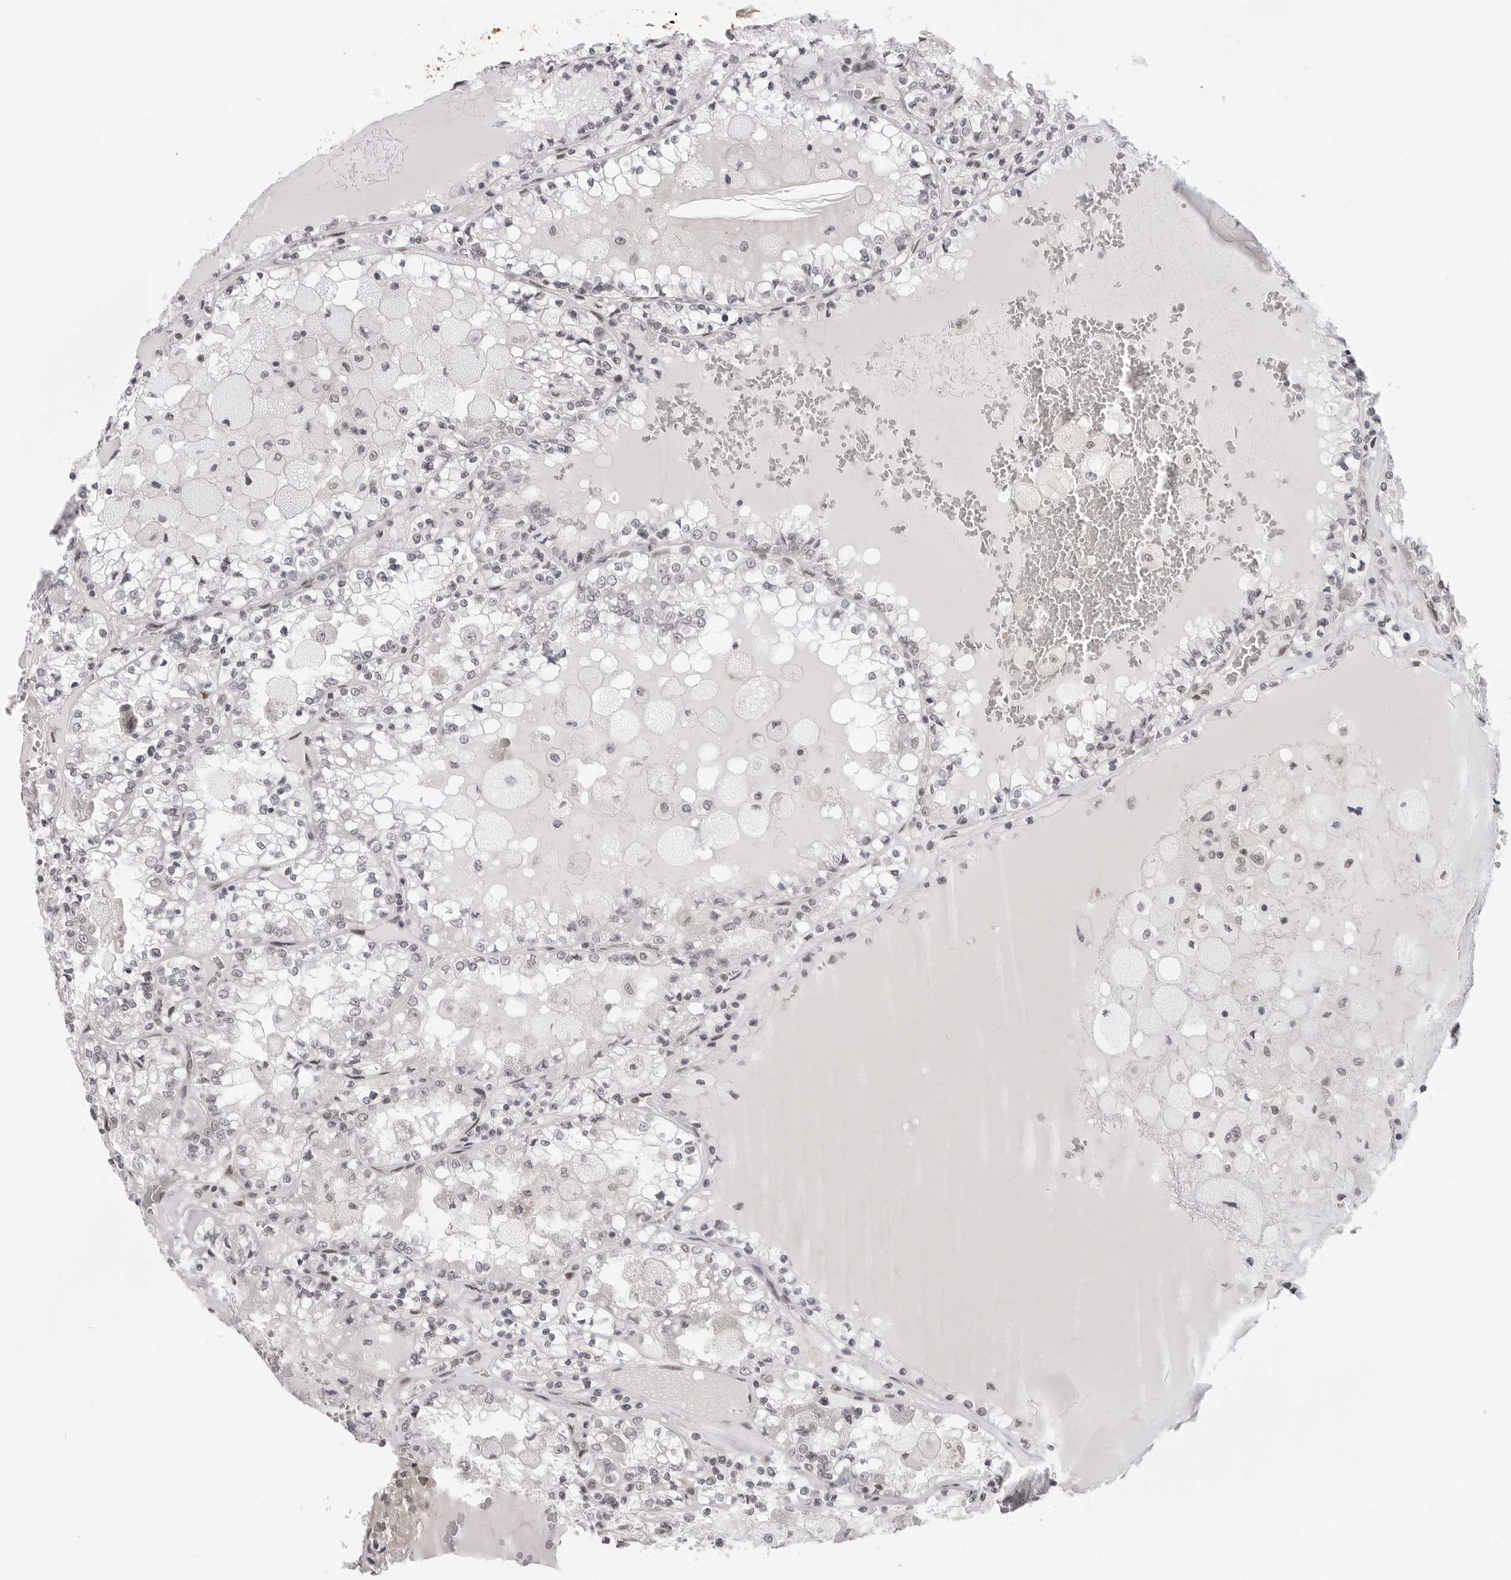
{"staining": {"intensity": "negative", "quantity": "none", "location": "none"}, "tissue": "renal cancer", "cell_type": "Tumor cells", "image_type": "cancer", "snomed": [{"axis": "morphology", "description": "Adenocarcinoma, NOS"}, {"axis": "topography", "description": "Kidney"}], "caption": "Immunohistochemistry image of neoplastic tissue: renal adenocarcinoma stained with DAB (3,3'-diaminobenzidine) demonstrates no significant protein positivity in tumor cells.", "gene": "CASP7", "patient": {"sex": "female", "age": 56}}